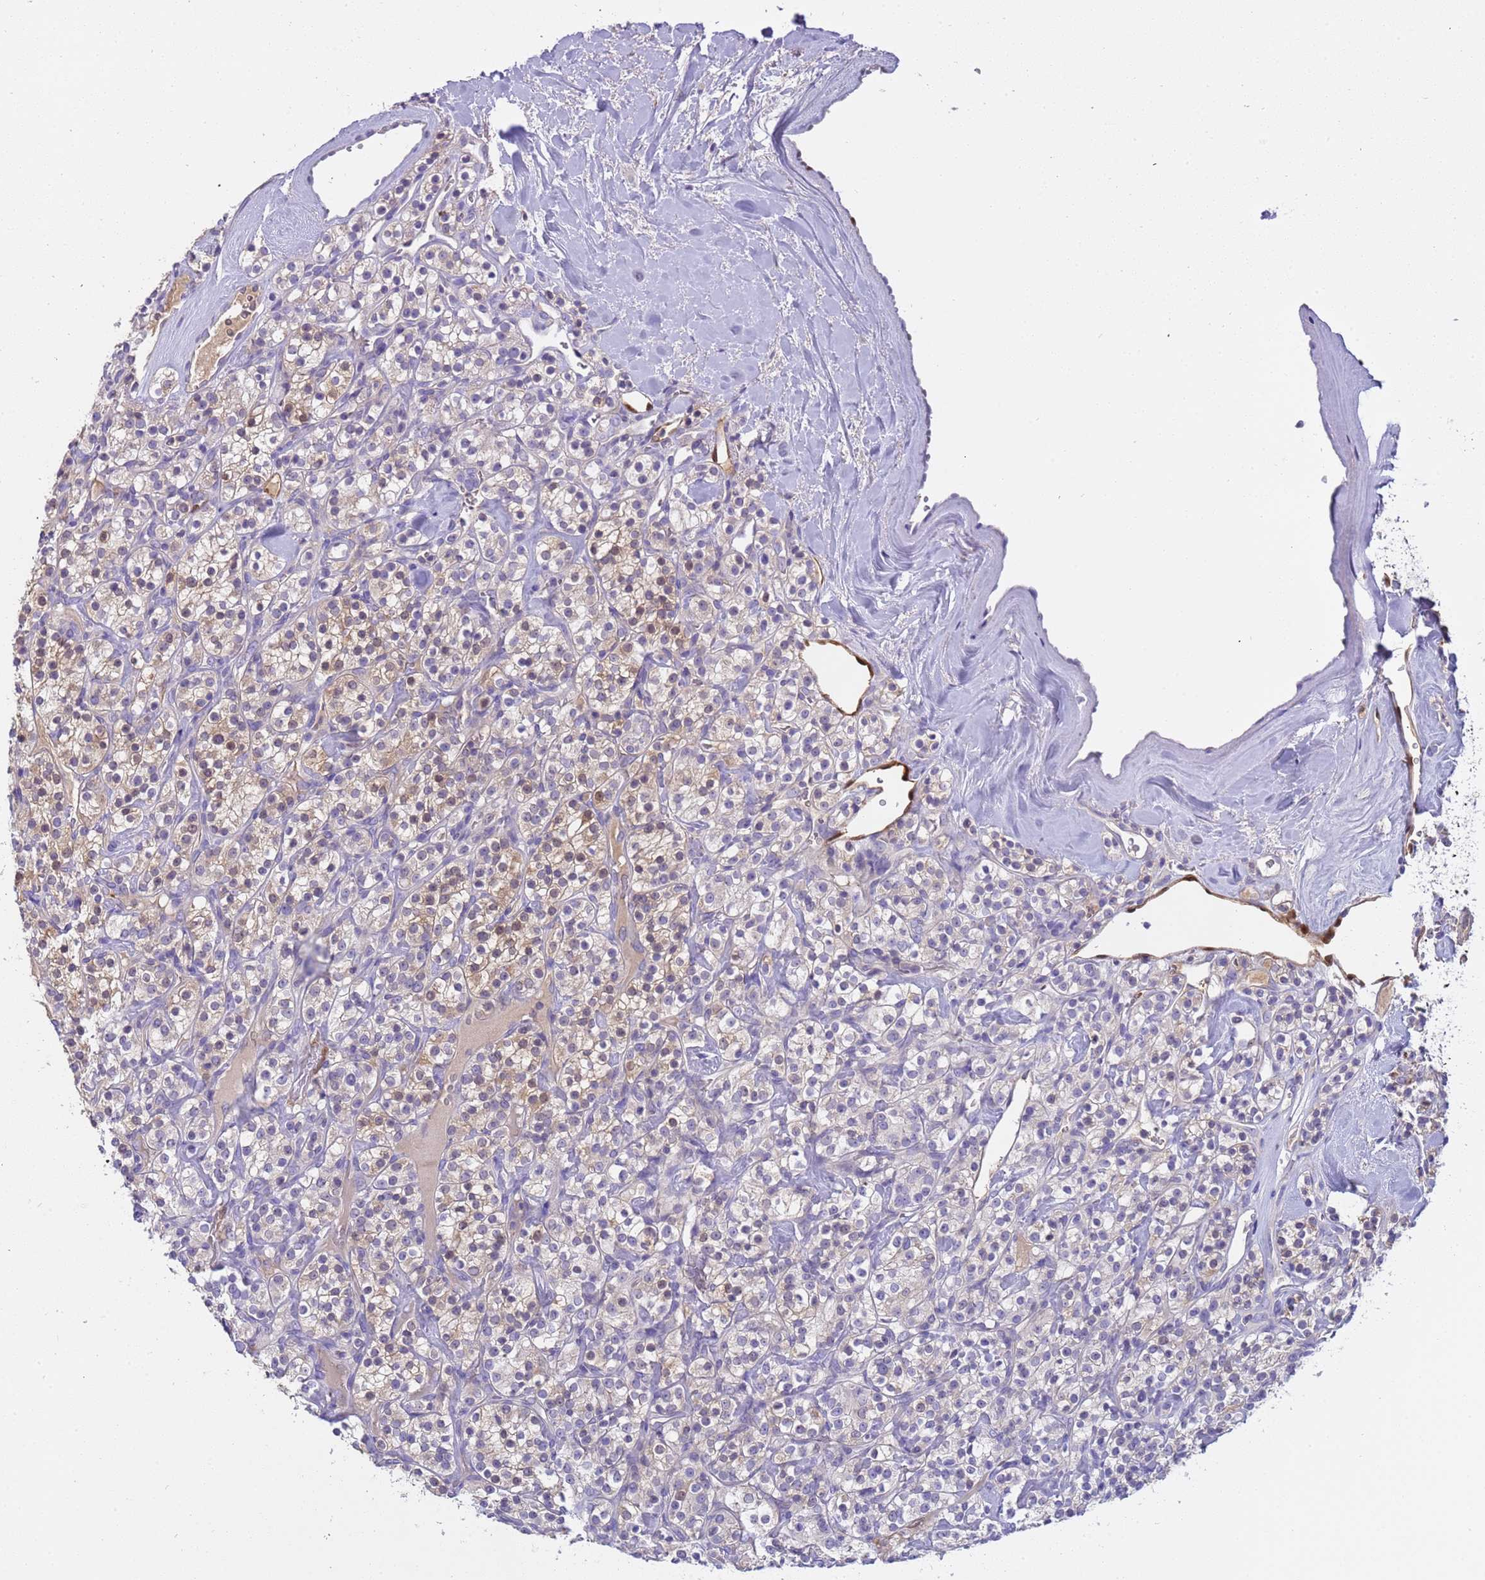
{"staining": {"intensity": "moderate", "quantity": "<25%", "location": "cytoplasmic/membranous,nuclear"}, "tissue": "renal cancer", "cell_type": "Tumor cells", "image_type": "cancer", "snomed": [{"axis": "morphology", "description": "Adenocarcinoma, NOS"}, {"axis": "topography", "description": "Kidney"}], "caption": "Protein staining reveals moderate cytoplasmic/membranous and nuclear staining in about <25% of tumor cells in renal cancer. (DAB (3,3'-diaminobenzidine) = brown stain, brightfield microscopy at high magnification).", "gene": "PLCXD3", "patient": {"sex": "male", "age": 77}}